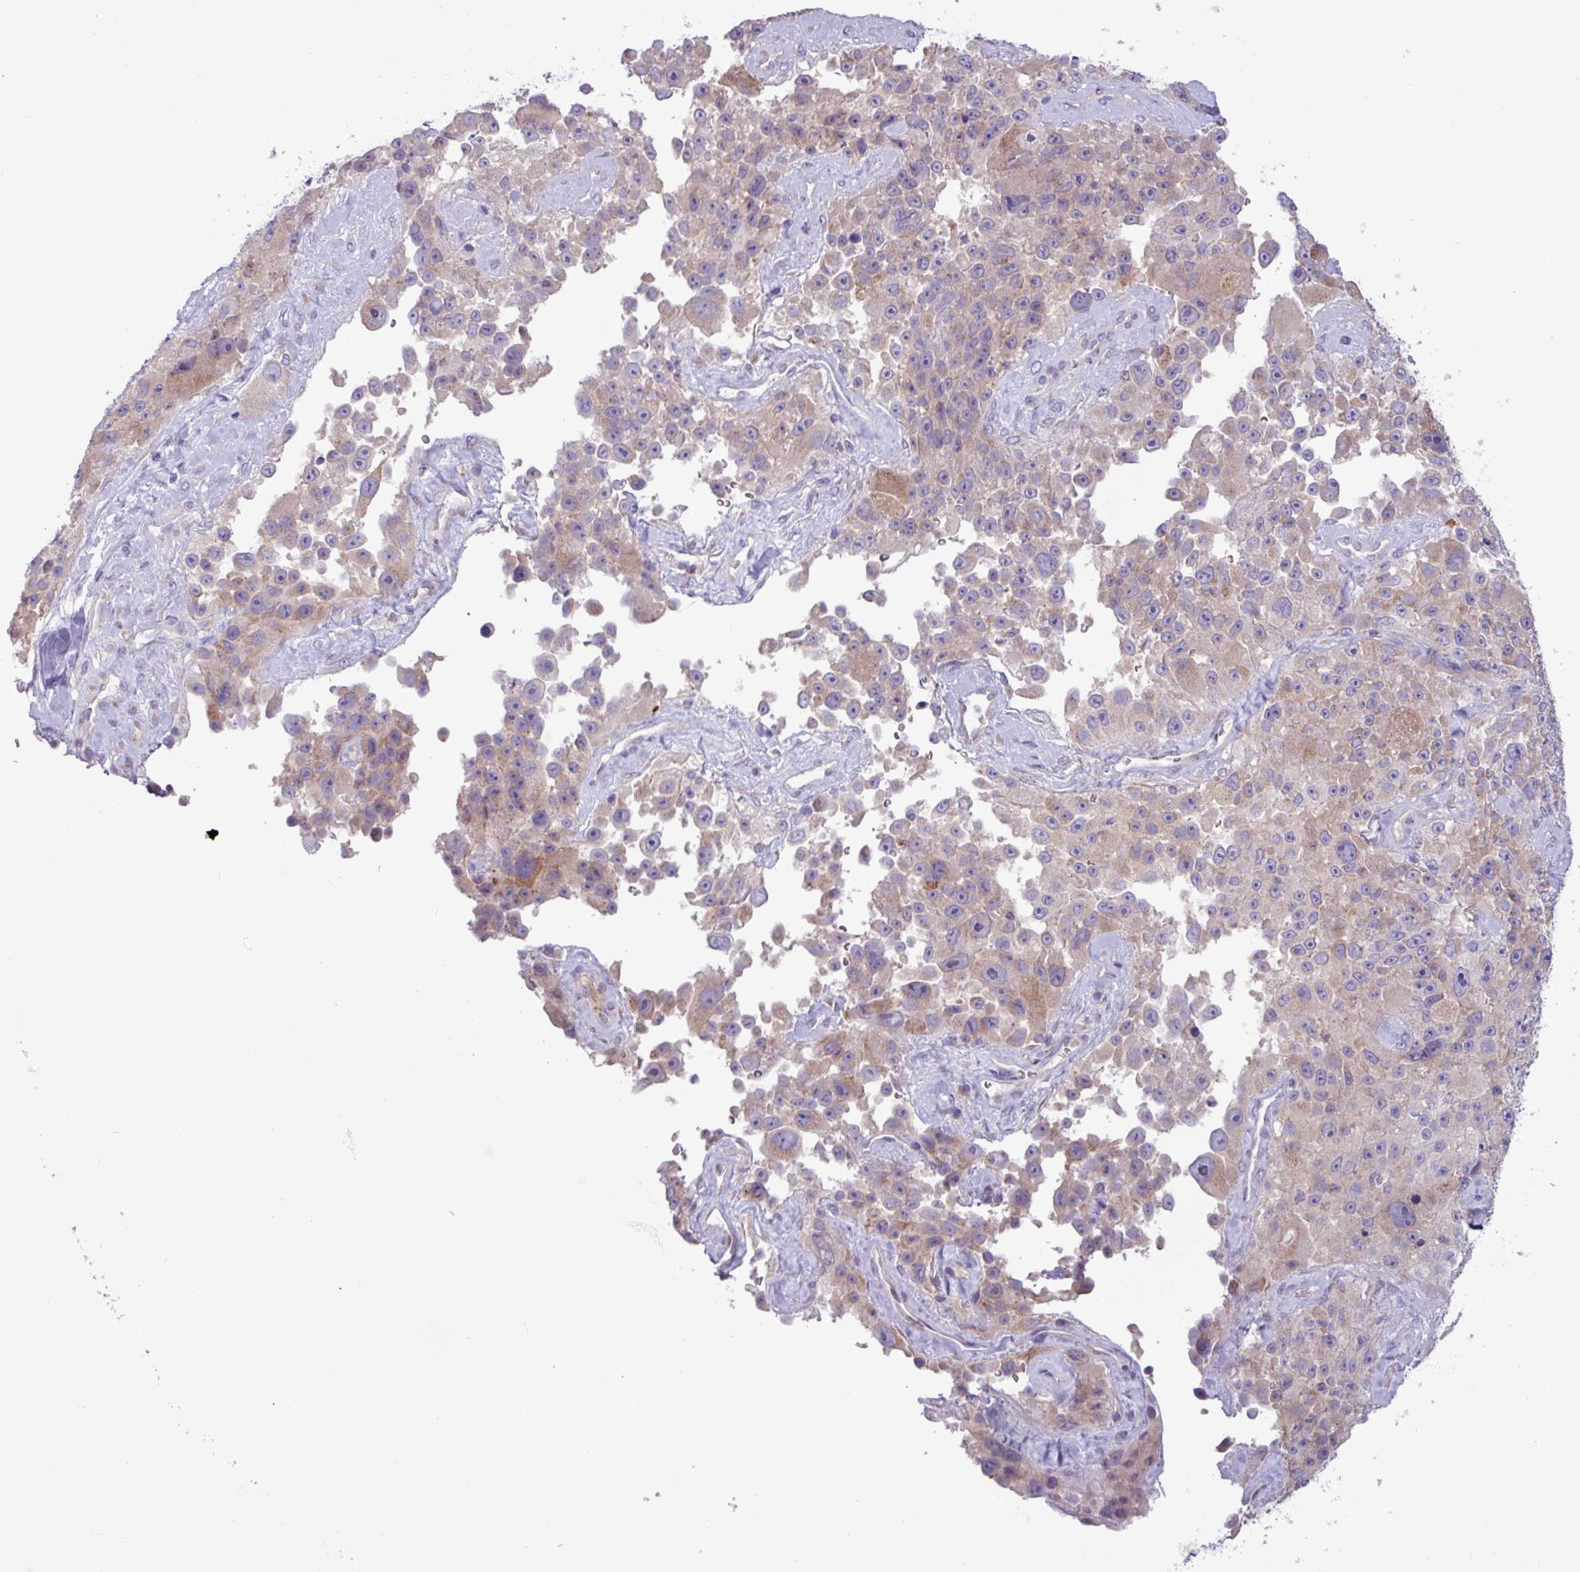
{"staining": {"intensity": "weak", "quantity": "25%-75%", "location": "cytoplasmic/membranous"}, "tissue": "melanoma", "cell_type": "Tumor cells", "image_type": "cancer", "snomed": [{"axis": "morphology", "description": "Malignant melanoma, Metastatic site"}, {"axis": "topography", "description": "Lymph node"}], "caption": "Human malignant melanoma (metastatic site) stained for a protein (brown) reveals weak cytoplasmic/membranous positive positivity in approximately 25%-75% of tumor cells.", "gene": "STIMATE", "patient": {"sex": "male", "age": 62}}